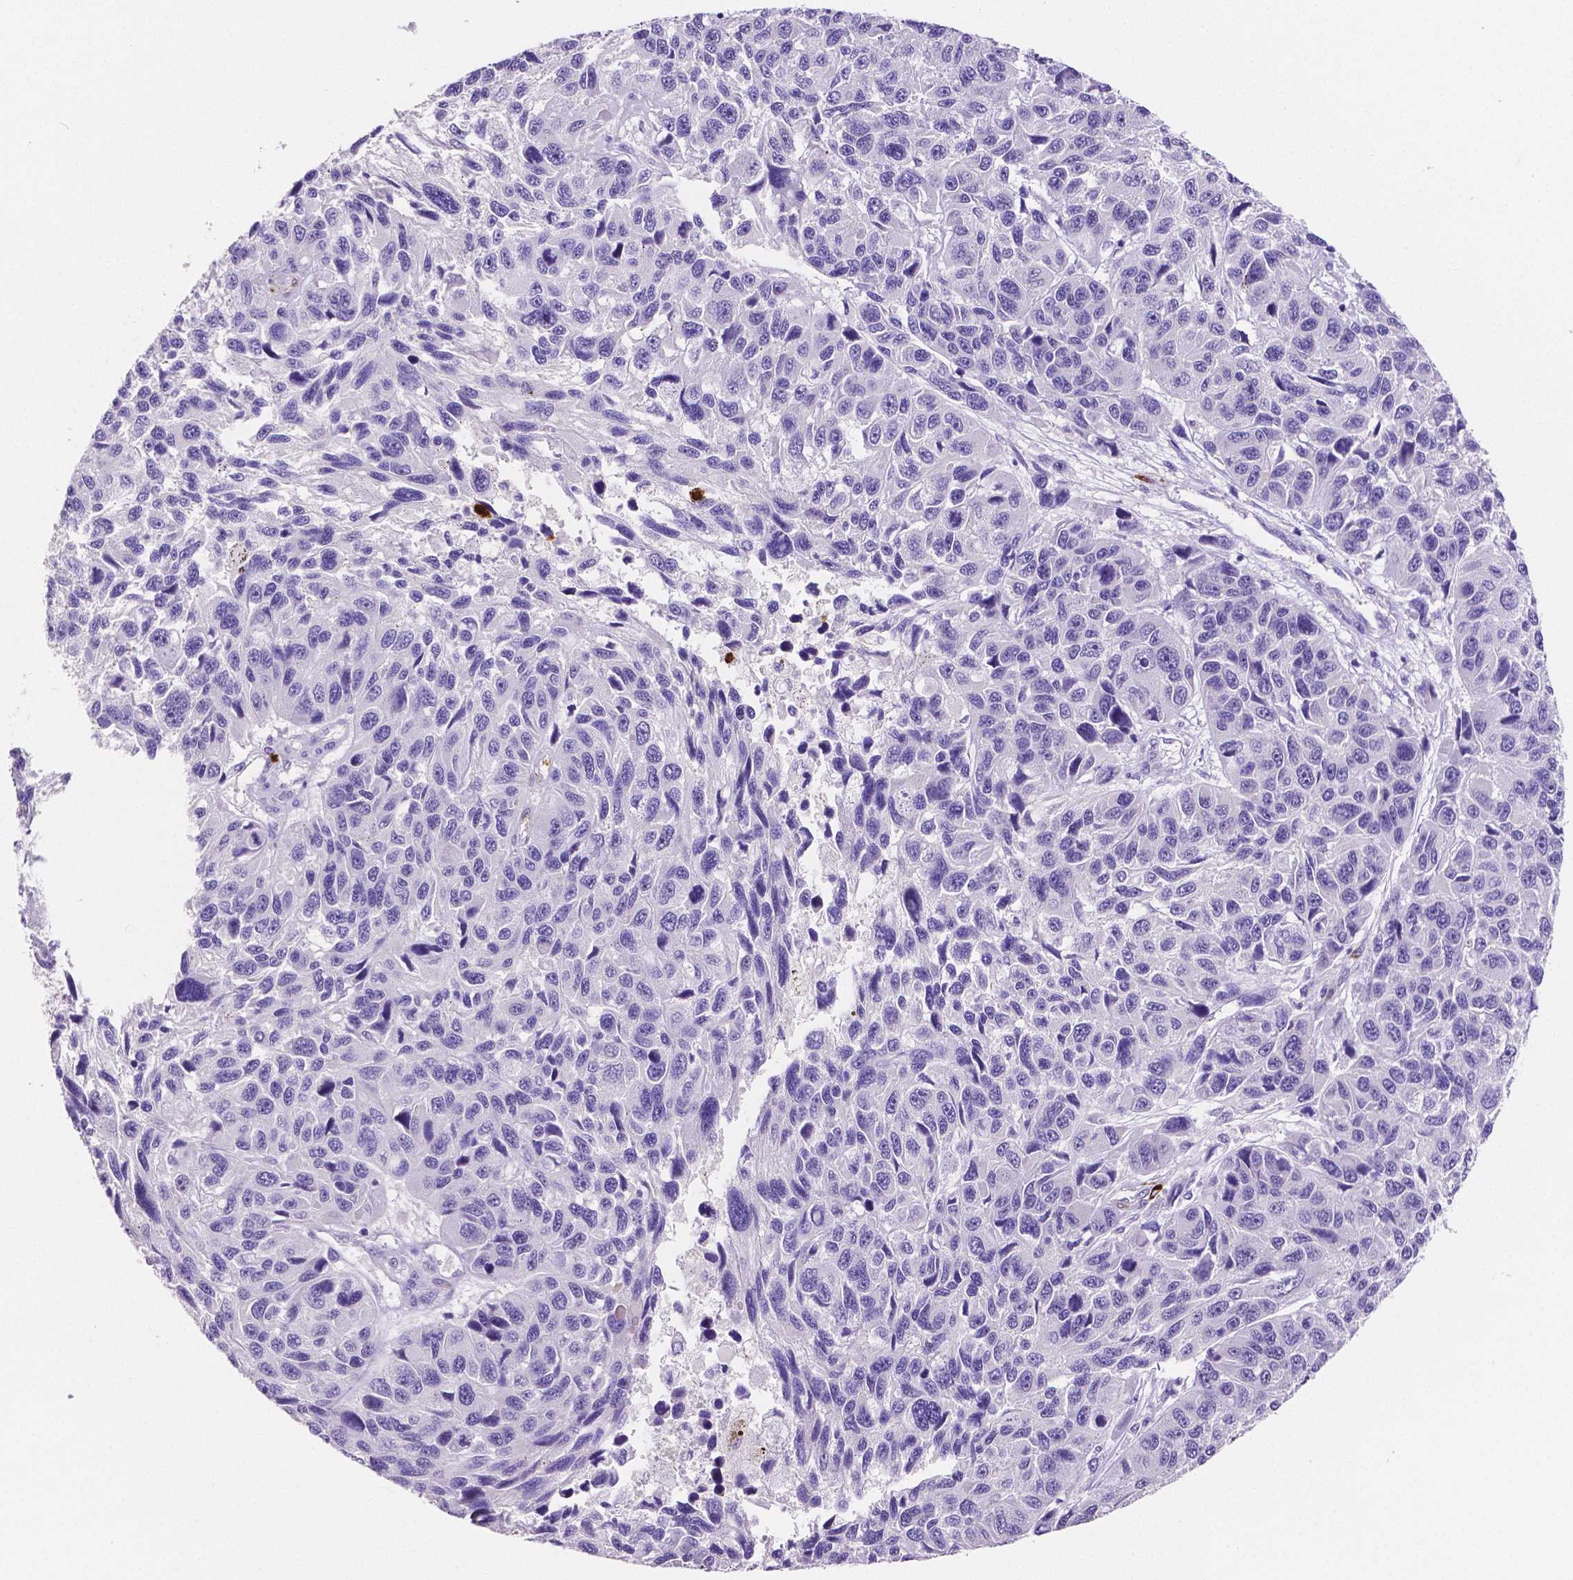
{"staining": {"intensity": "negative", "quantity": "none", "location": "none"}, "tissue": "melanoma", "cell_type": "Tumor cells", "image_type": "cancer", "snomed": [{"axis": "morphology", "description": "Malignant melanoma, NOS"}, {"axis": "topography", "description": "Skin"}], "caption": "High magnification brightfield microscopy of melanoma stained with DAB (3,3'-diaminobenzidine) (brown) and counterstained with hematoxylin (blue): tumor cells show no significant staining.", "gene": "MMP9", "patient": {"sex": "male", "age": 53}}